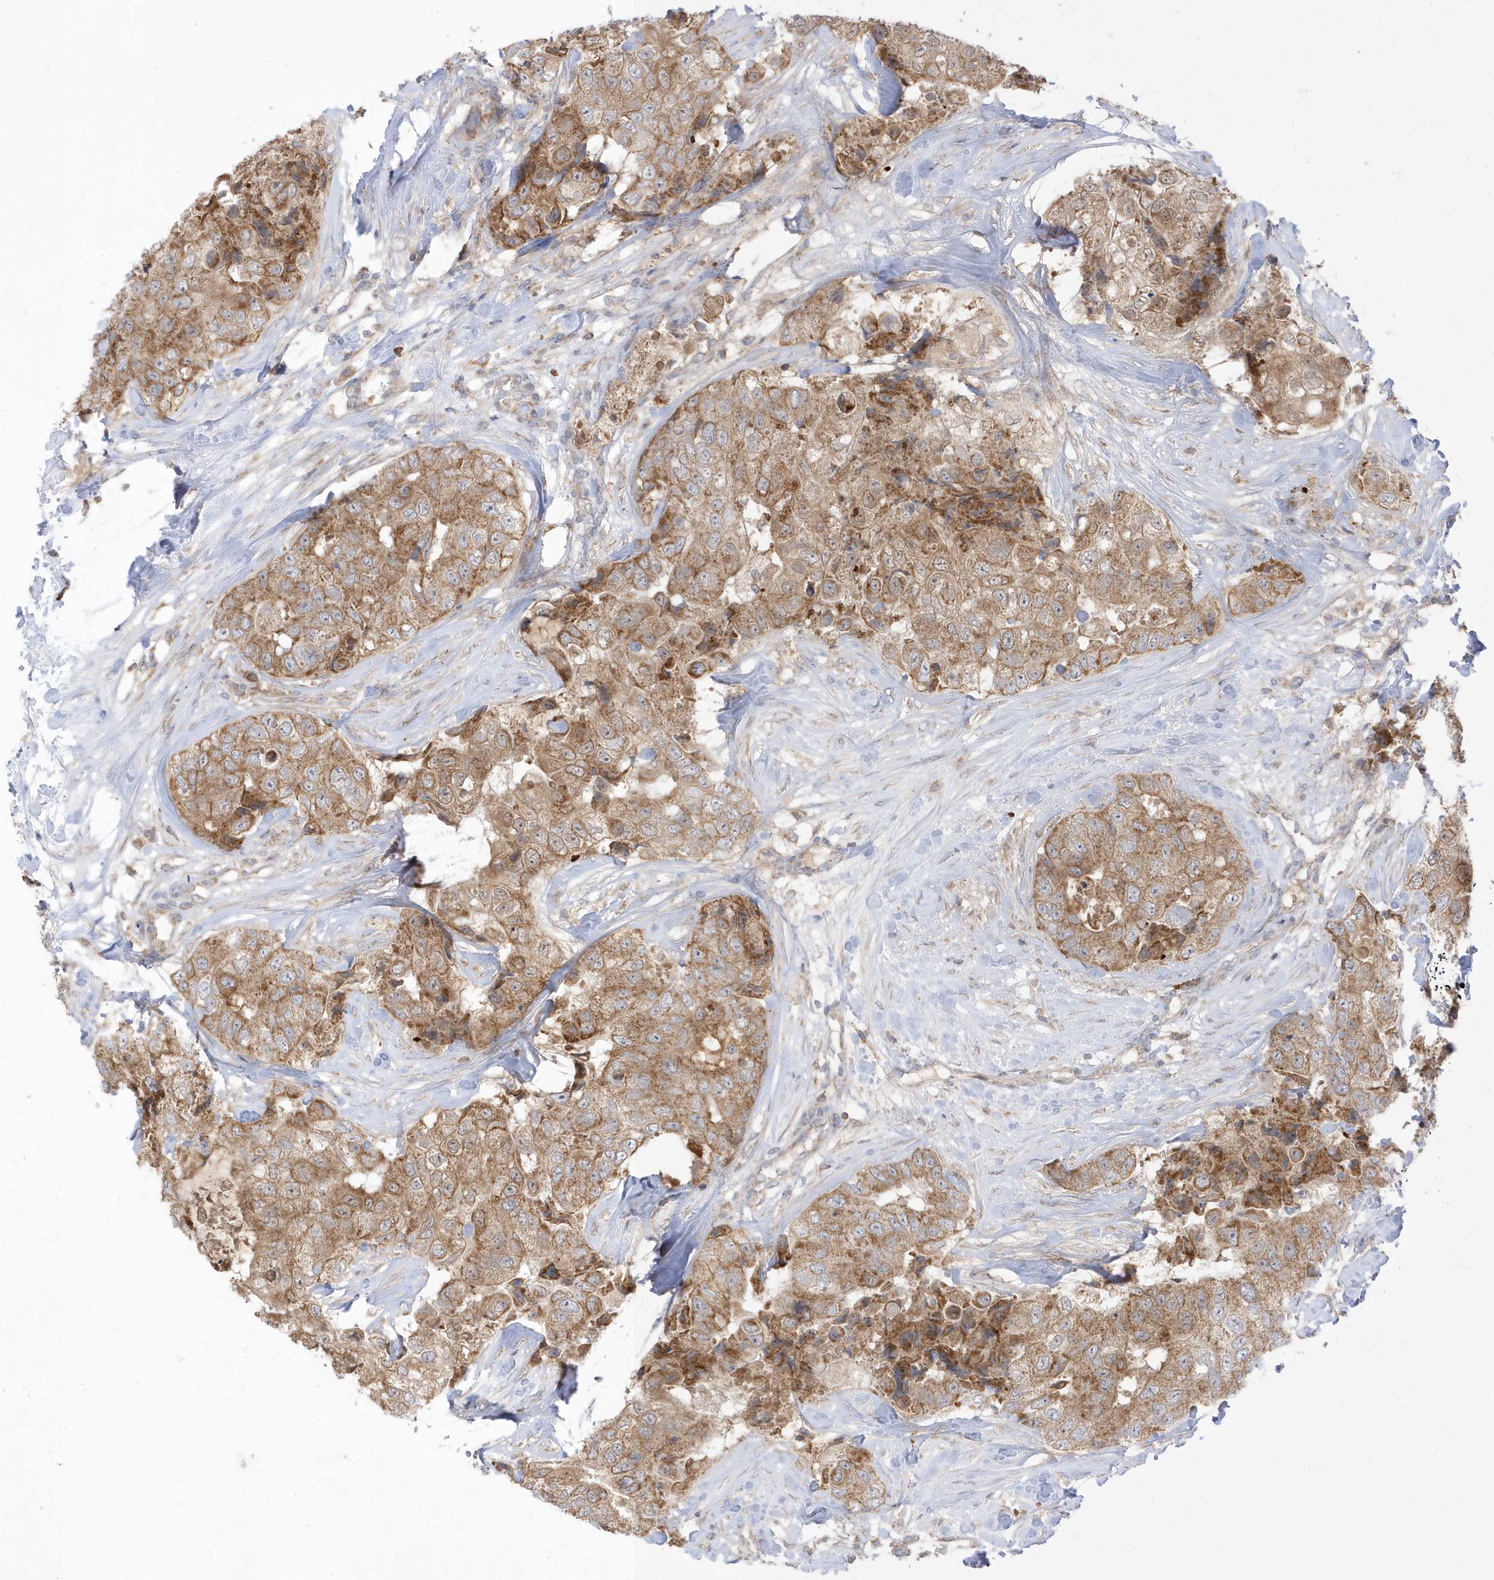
{"staining": {"intensity": "moderate", "quantity": ">75%", "location": "cytoplasmic/membranous"}, "tissue": "breast cancer", "cell_type": "Tumor cells", "image_type": "cancer", "snomed": [{"axis": "morphology", "description": "Duct carcinoma"}, {"axis": "topography", "description": "Breast"}], "caption": "Human breast cancer (invasive ductal carcinoma) stained with a protein marker exhibits moderate staining in tumor cells.", "gene": "NPPC", "patient": {"sex": "female", "age": 62}}